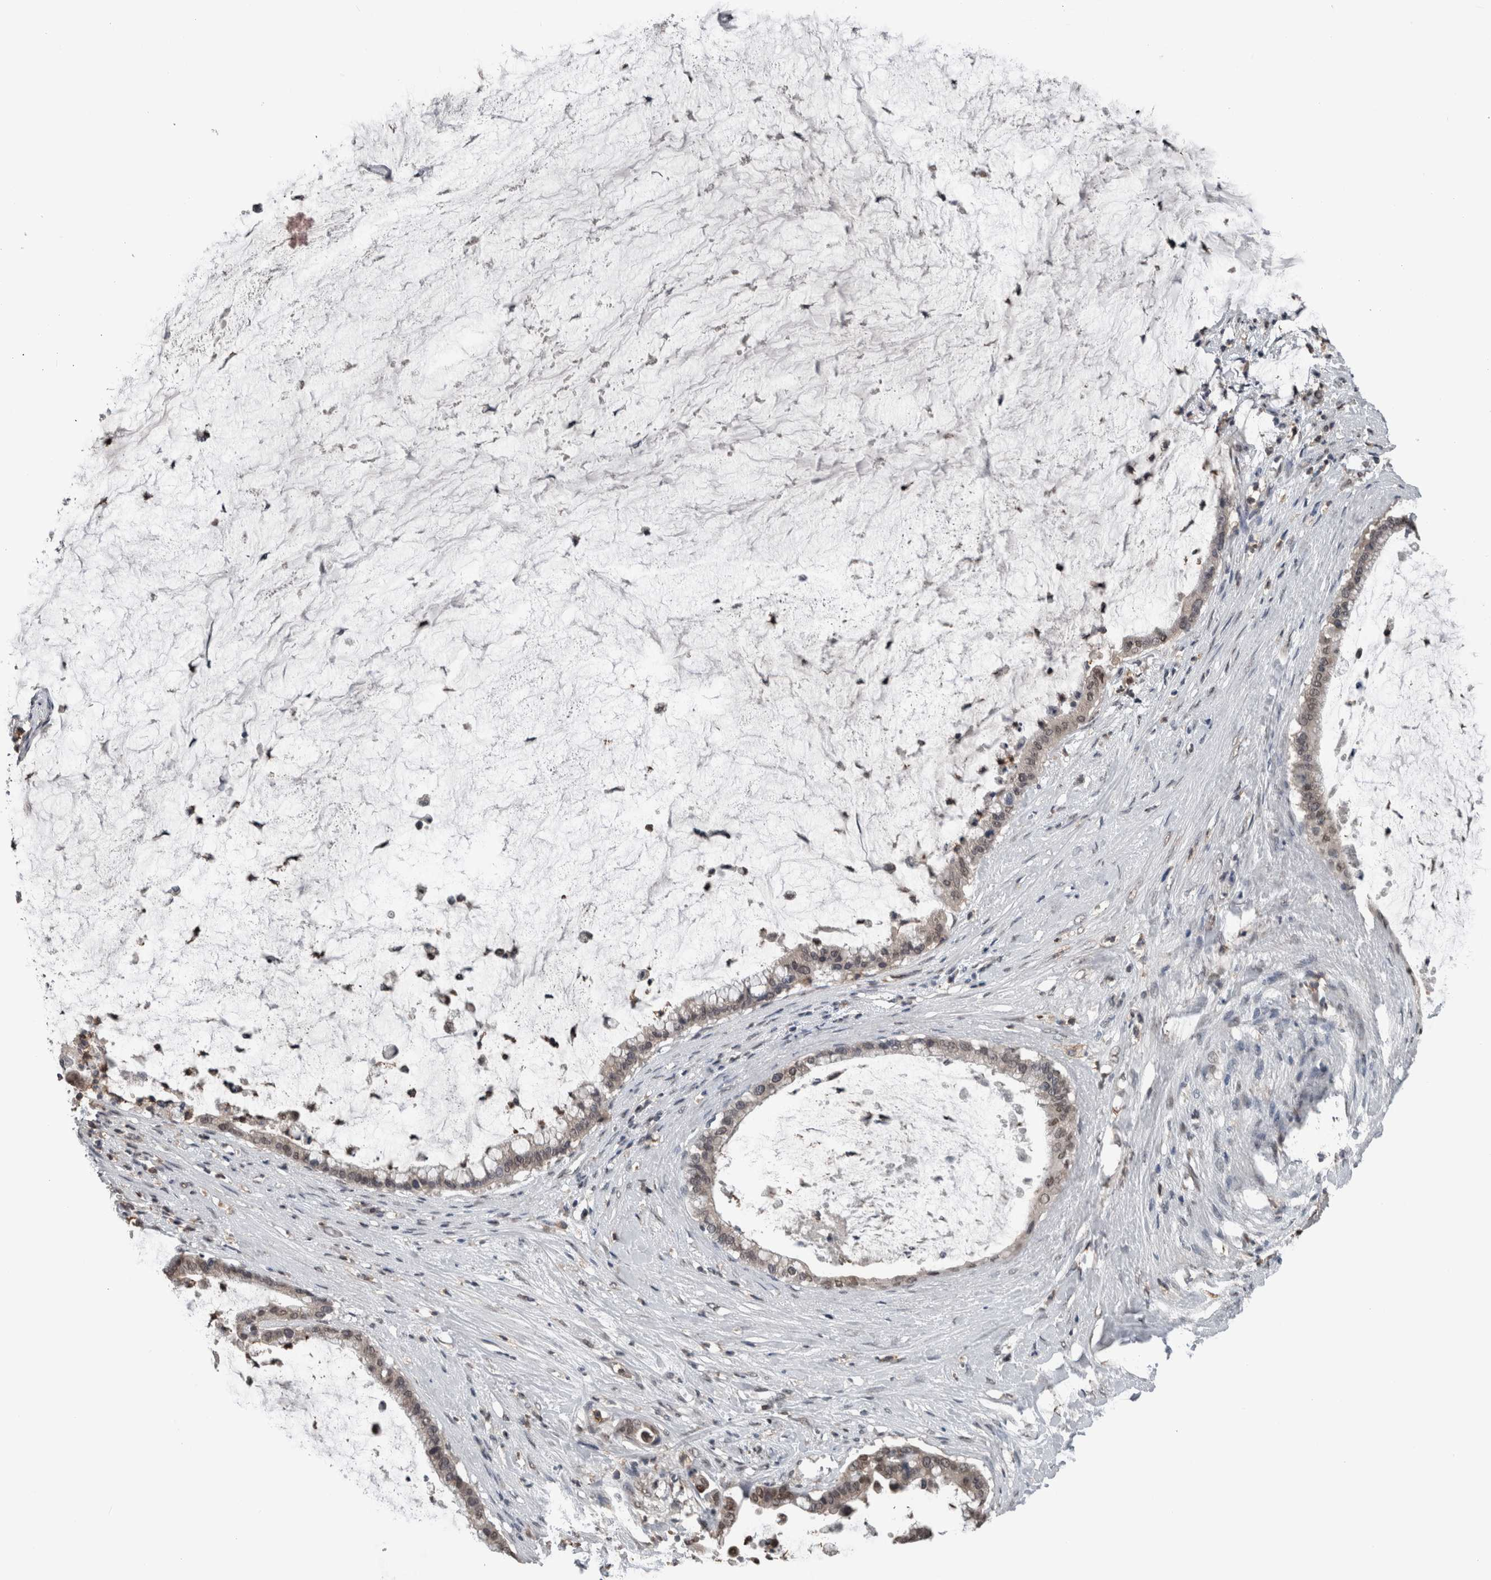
{"staining": {"intensity": "weak", "quantity": "25%-75%", "location": "nuclear"}, "tissue": "pancreatic cancer", "cell_type": "Tumor cells", "image_type": "cancer", "snomed": [{"axis": "morphology", "description": "Adenocarcinoma, NOS"}, {"axis": "topography", "description": "Pancreas"}], "caption": "Protein expression by IHC reveals weak nuclear staining in approximately 25%-75% of tumor cells in pancreatic adenocarcinoma.", "gene": "MAFF", "patient": {"sex": "male", "age": 41}}